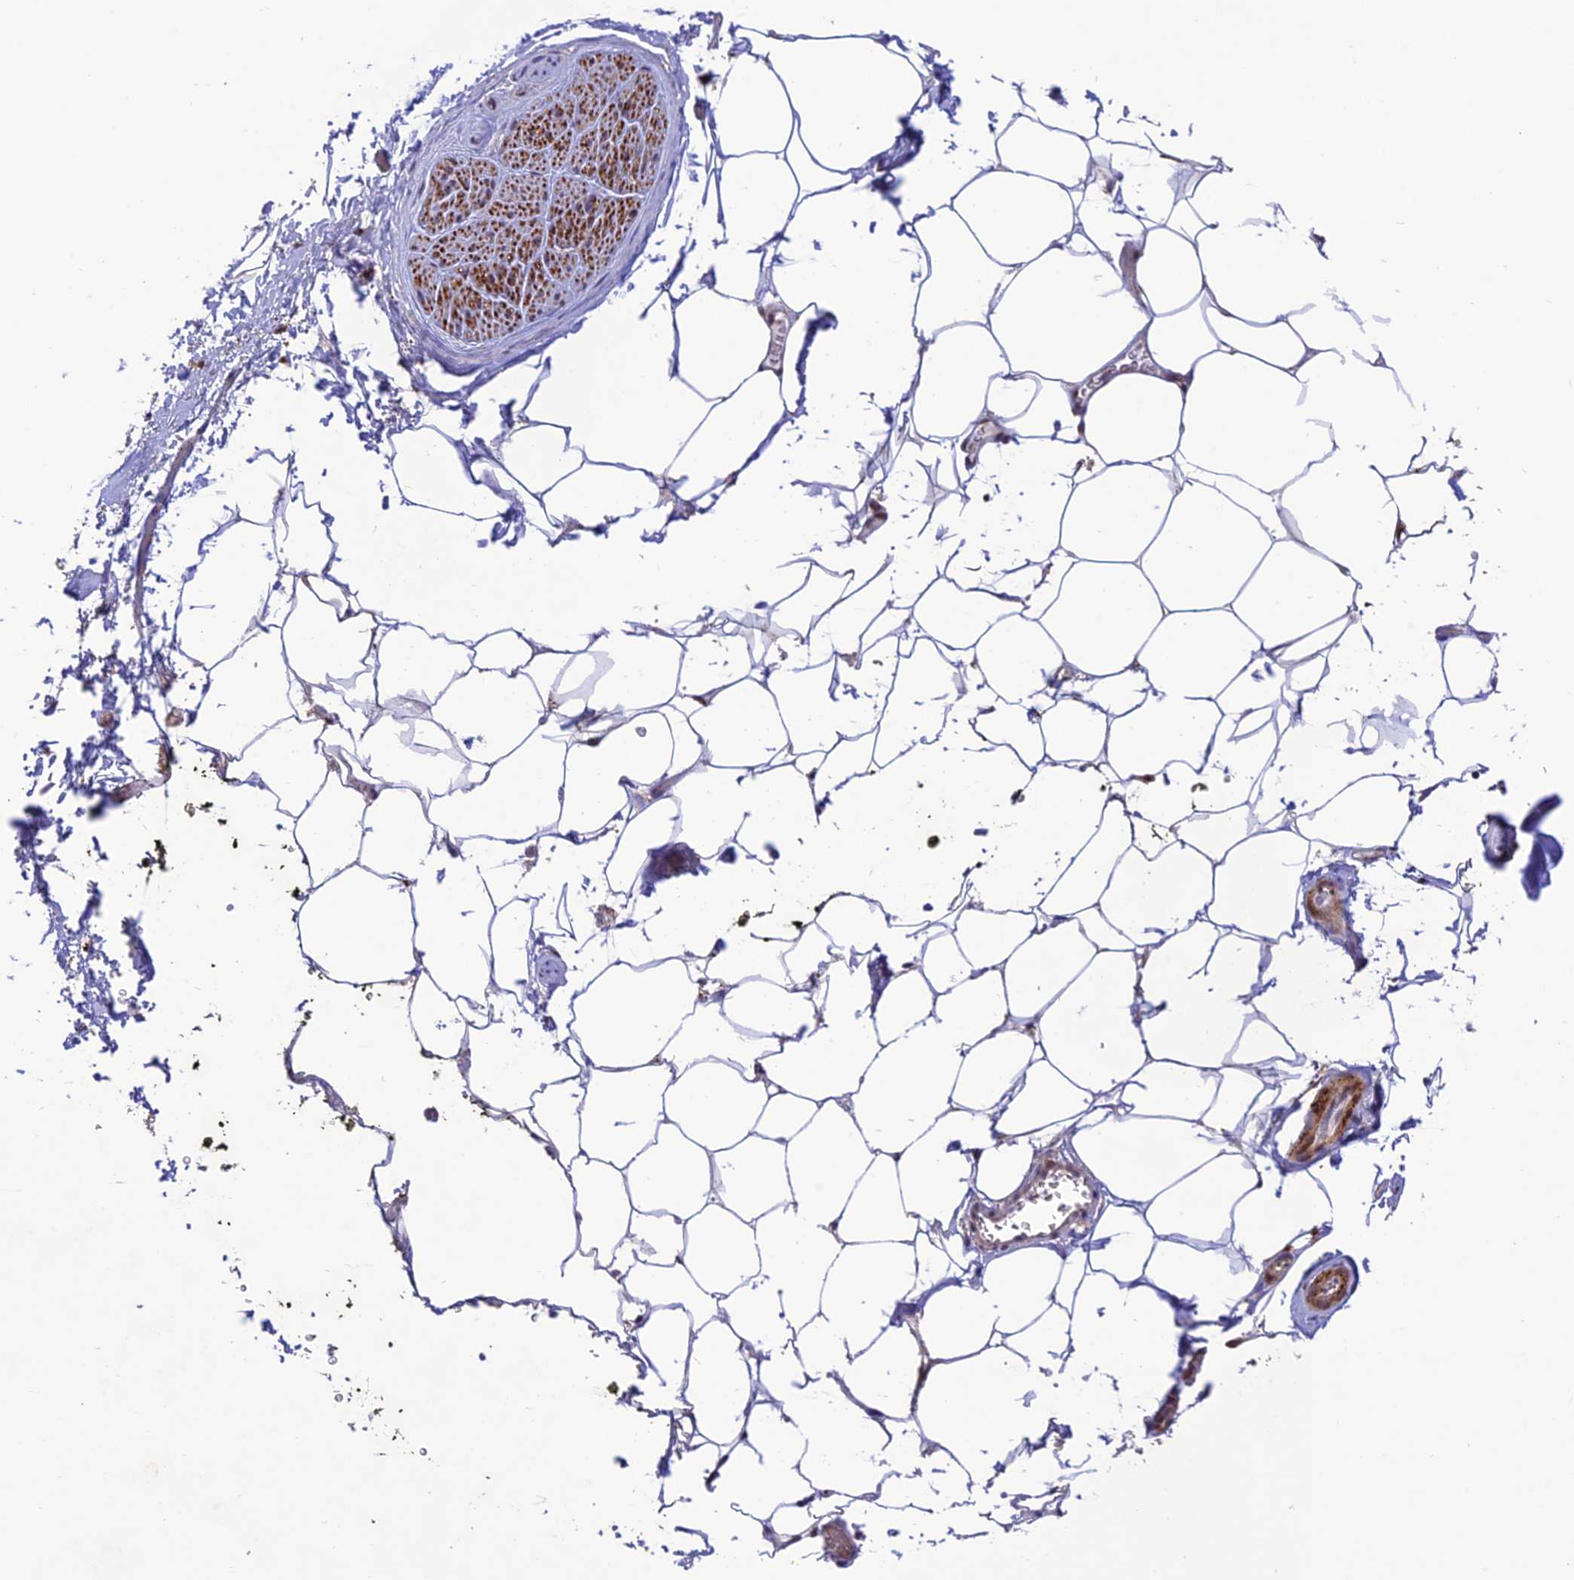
{"staining": {"intensity": "negative", "quantity": "none", "location": "none"}, "tissue": "adipose tissue", "cell_type": "Adipocytes", "image_type": "normal", "snomed": [{"axis": "morphology", "description": "Normal tissue, NOS"}, {"axis": "morphology", "description": "Adenocarcinoma, Low grade"}, {"axis": "topography", "description": "Prostate"}, {"axis": "topography", "description": "Peripheral nerve tissue"}], "caption": "The IHC micrograph has no significant staining in adipocytes of adipose tissue.", "gene": "WDR55", "patient": {"sex": "male", "age": 63}}